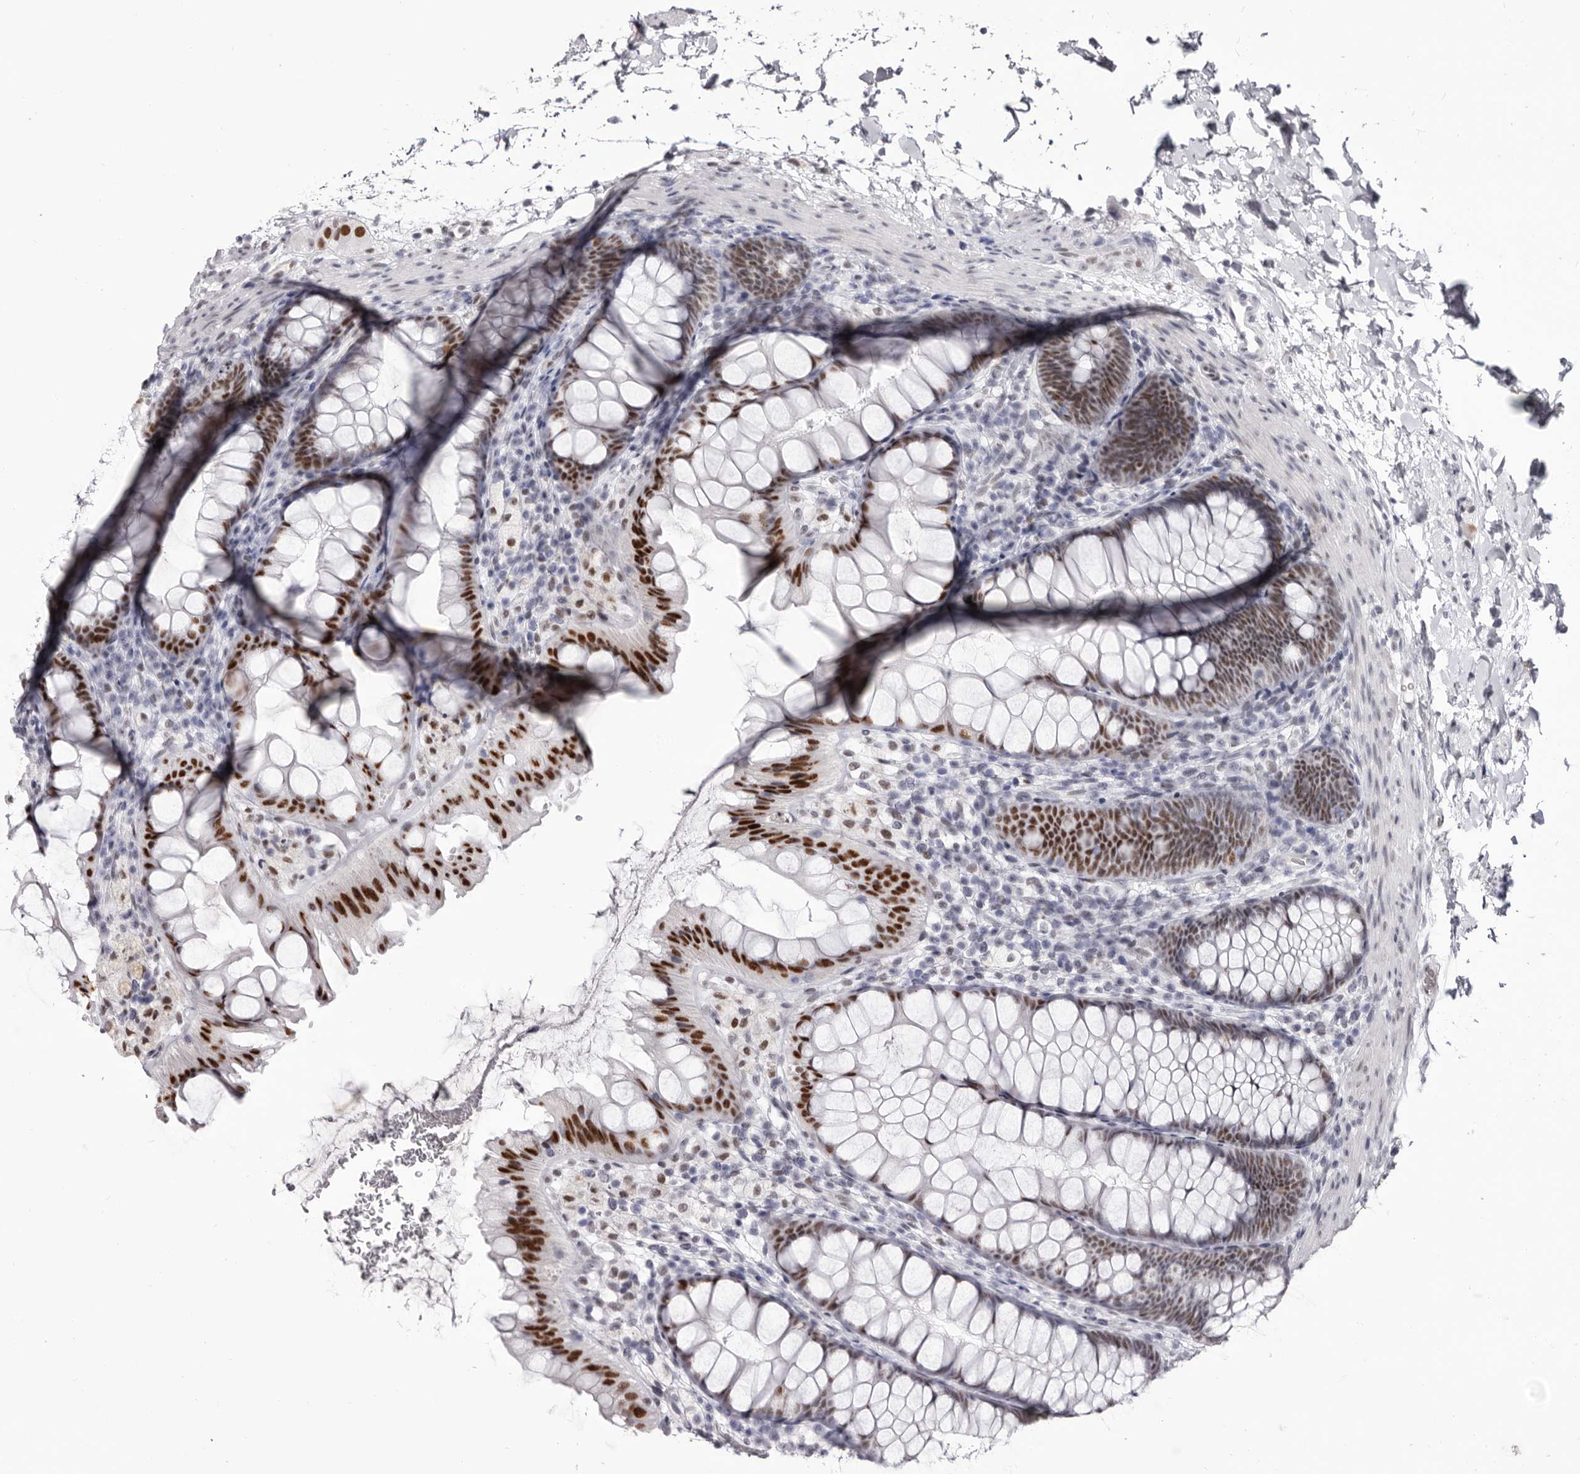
{"staining": {"intensity": "negative", "quantity": "none", "location": "none"}, "tissue": "colon", "cell_type": "Endothelial cells", "image_type": "normal", "snomed": [{"axis": "morphology", "description": "Normal tissue, NOS"}, {"axis": "topography", "description": "Colon"}], "caption": "Immunohistochemical staining of normal colon displays no significant positivity in endothelial cells.", "gene": "ZNF326", "patient": {"sex": "female", "age": 62}}